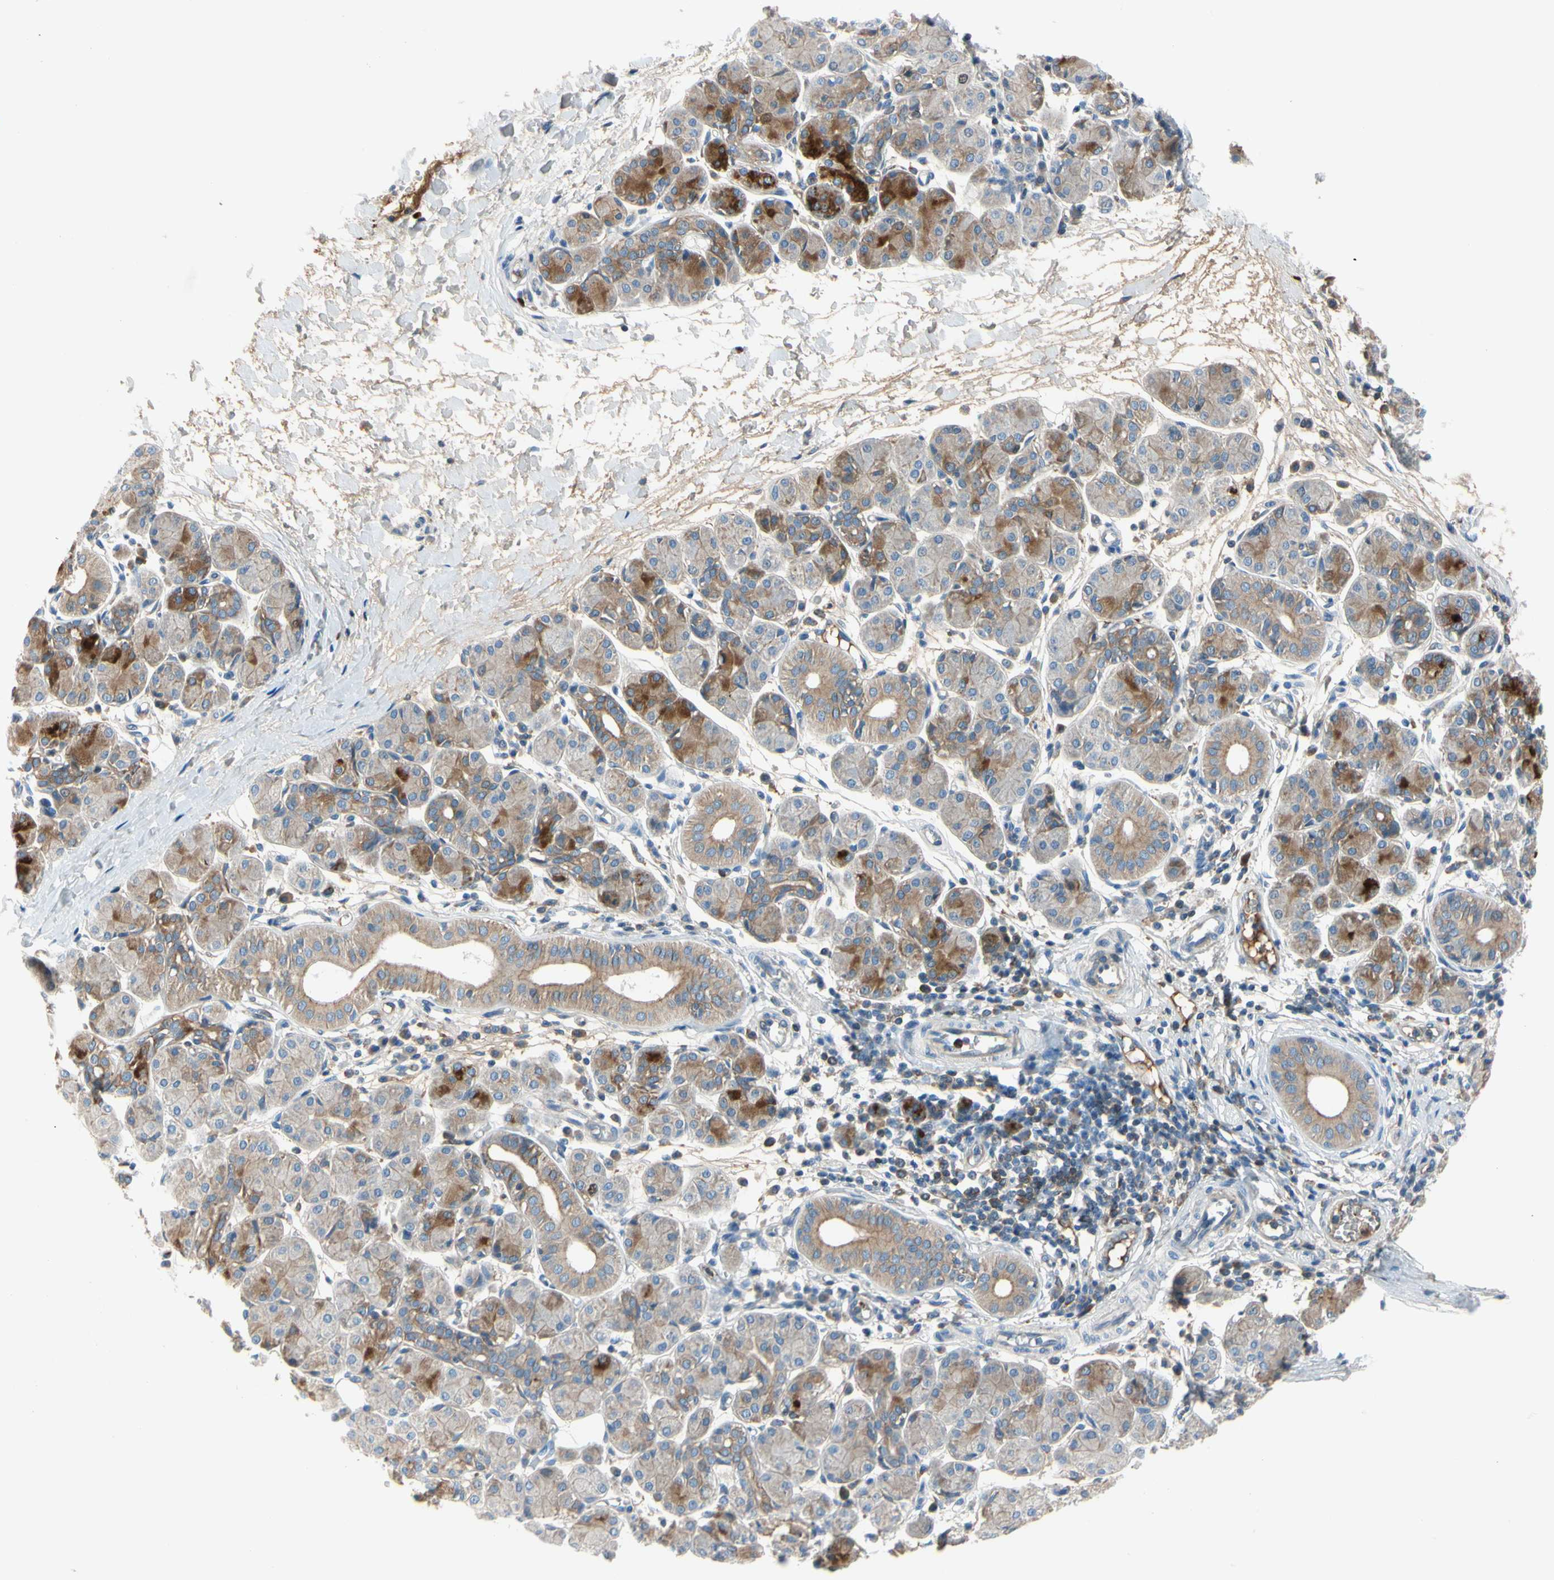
{"staining": {"intensity": "moderate", "quantity": "<25%", "location": "cytoplasmic/membranous"}, "tissue": "salivary gland", "cell_type": "Glandular cells", "image_type": "normal", "snomed": [{"axis": "morphology", "description": "Normal tissue, NOS"}, {"axis": "morphology", "description": "Inflammation, NOS"}, {"axis": "topography", "description": "Lymph node"}, {"axis": "topography", "description": "Salivary gland"}], "caption": "Glandular cells display moderate cytoplasmic/membranous expression in about <25% of cells in unremarkable salivary gland. Using DAB (brown) and hematoxylin (blue) stains, captured at high magnification using brightfield microscopy.", "gene": "HJURP", "patient": {"sex": "male", "age": 3}}